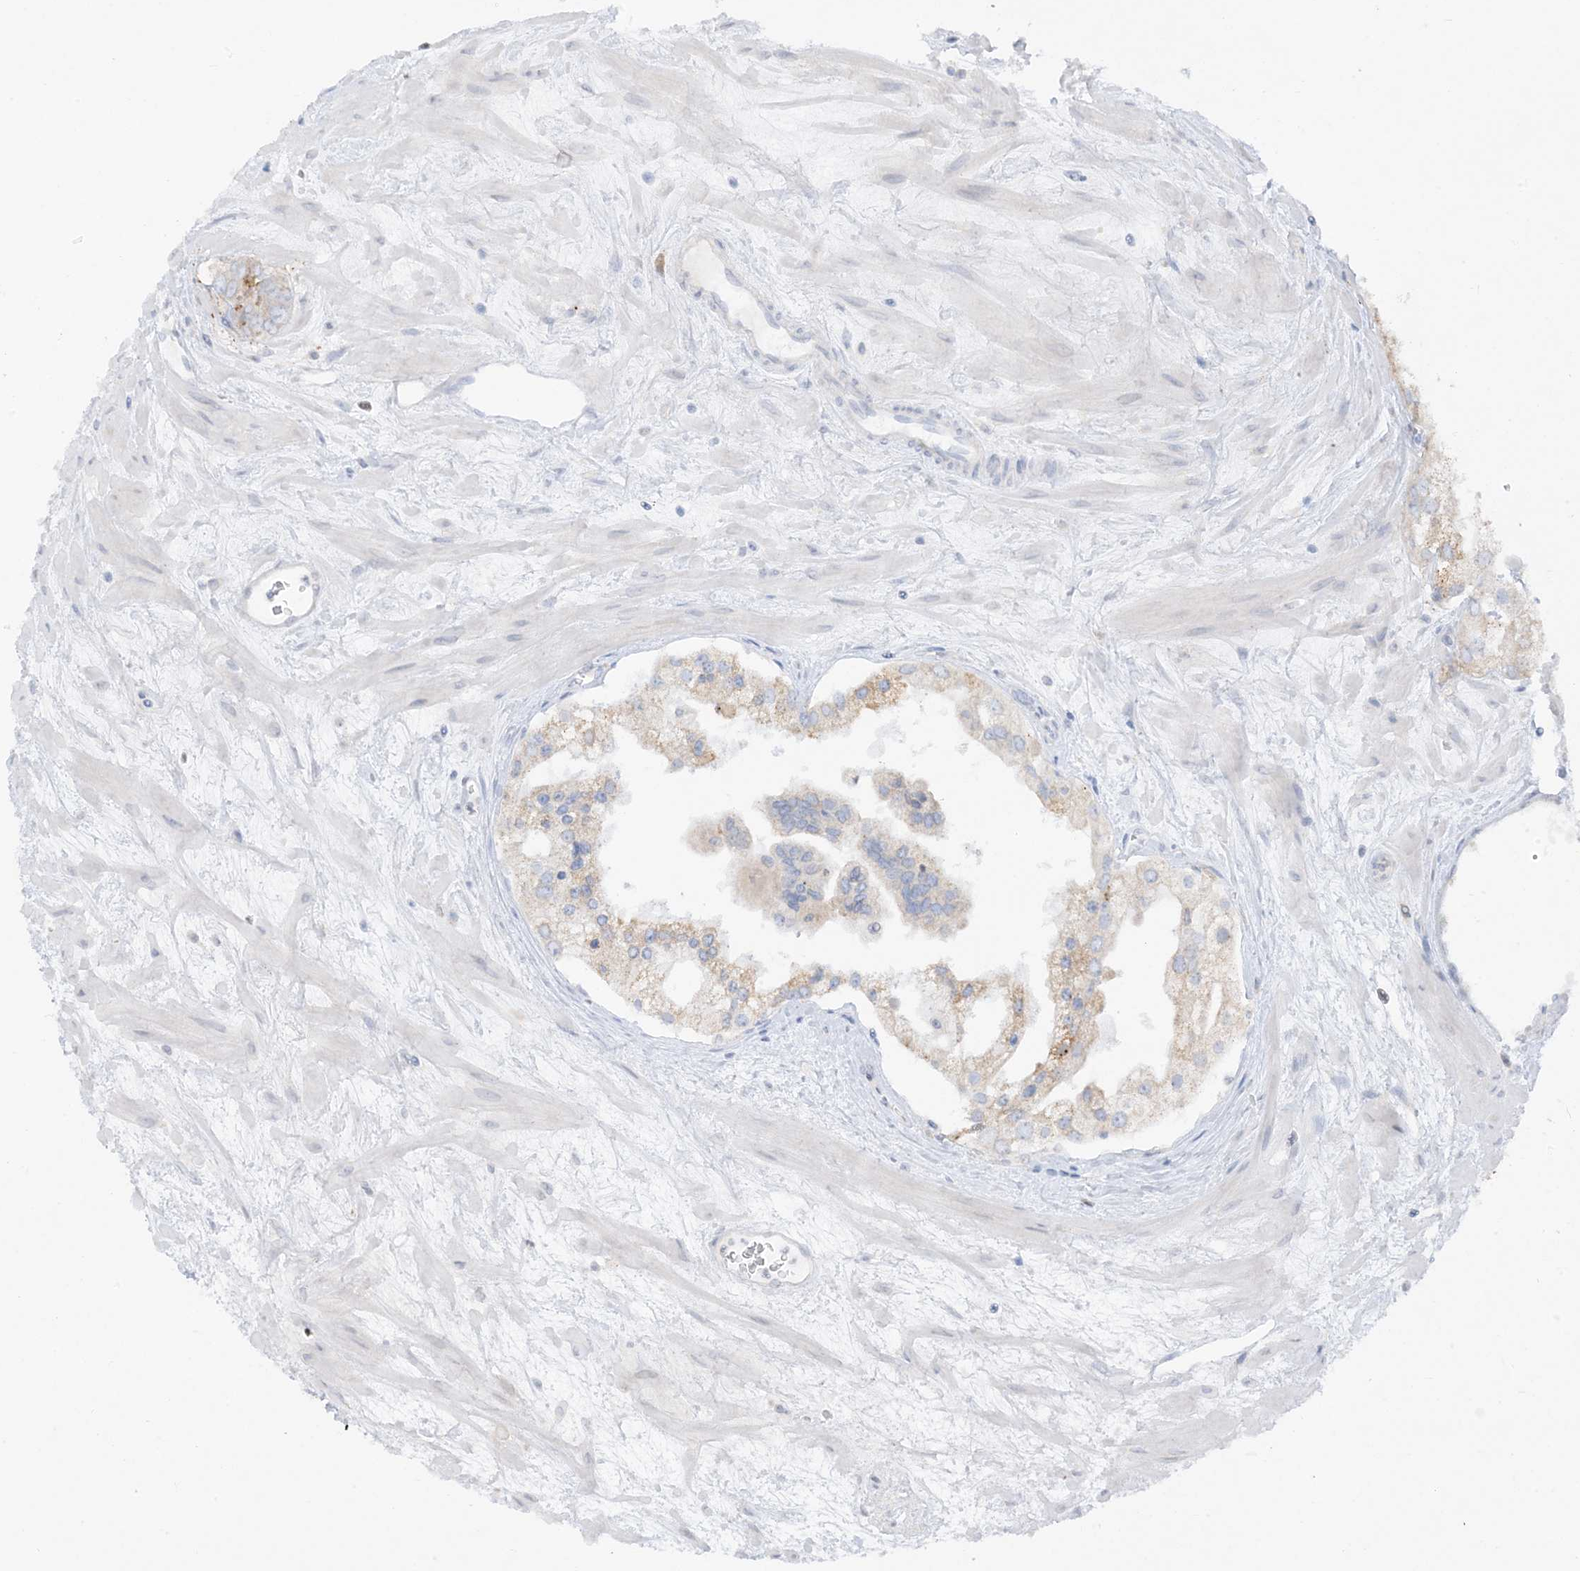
{"staining": {"intensity": "weak", "quantity": "<25%", "location": "cytoplasmic/membranous"}, "tissue": "prostate cancer", "cell_type": "Tumor cells", "image_type": "cancer", "snomed": [{"axis": "morphology", "description": "Adenocarcinoma, High grade"}, {"axis": "topography", "description": "Prostate"}], "caption": "An IHC micrograph of high-grade adenocarcinoma (prostate) is shown. There is no staining in tumor cells of high-grade adenocarcinoma (prostate).", "gene": "LOXL3", "patient": {"sex": "male", "age": 66}}